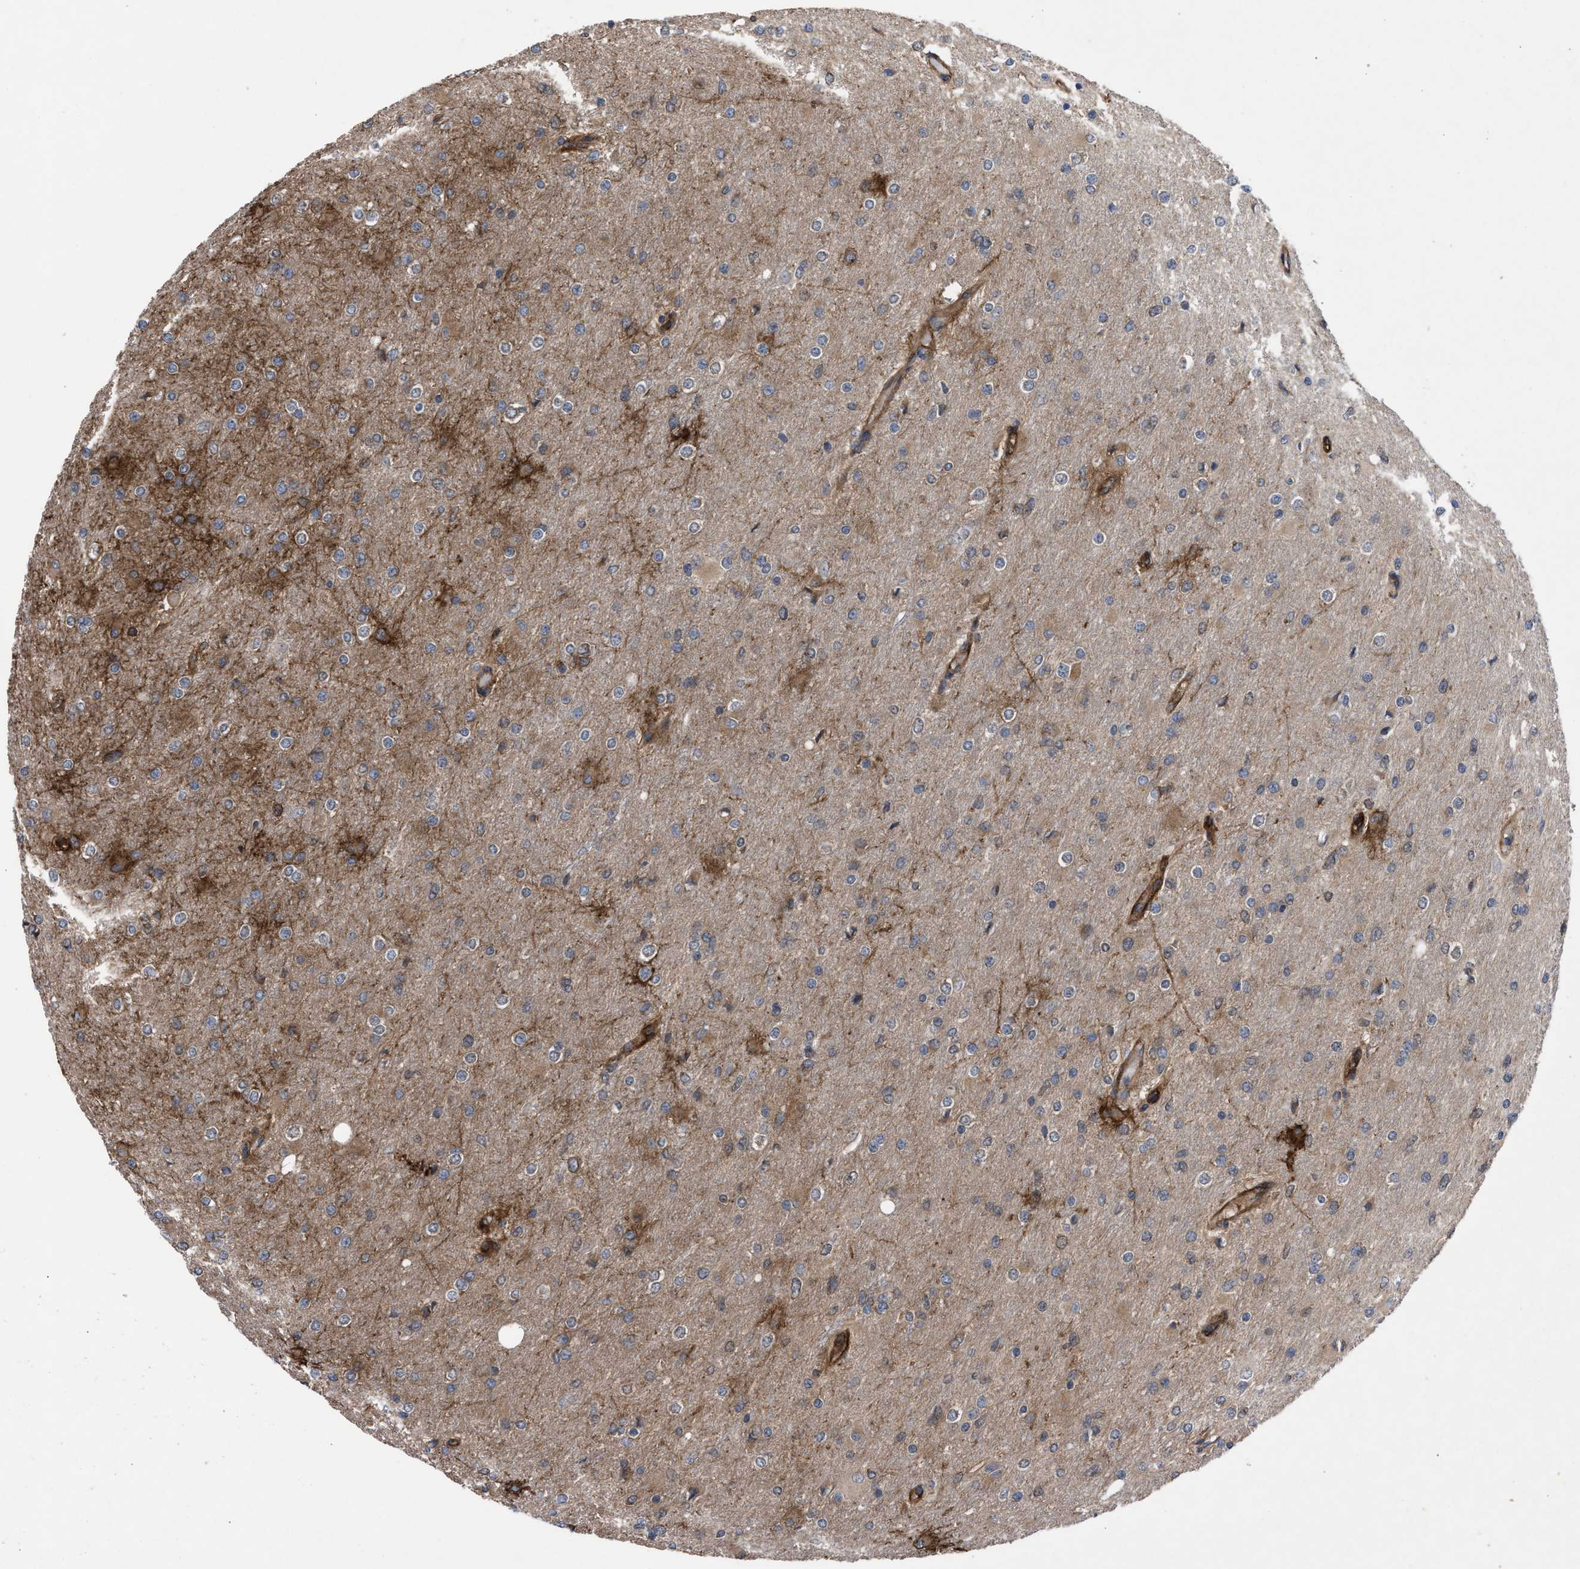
{"staining": {"intensity": "weak", "quantity": ">75%", "location": "cytoplasmic/membranous"}, "tissue": "glioma", "cell_type": "Tumor cells", "image_type": "cancer", "snomed": [{"axis": "morphology", "description": "Glioma, malignant, High grade"}, {"axis": "topography", "description": "Cerebral cortex"}], "caption": "A micrograph showing weak cytoplasmic/membranous positivity in approximately >75% of tumor cells in malignant glioma (high-grade), as visualized by brown immunohistochemical staining.", "gene": "TP53BP2", "patient": {"sex": "female", "age": 36}}